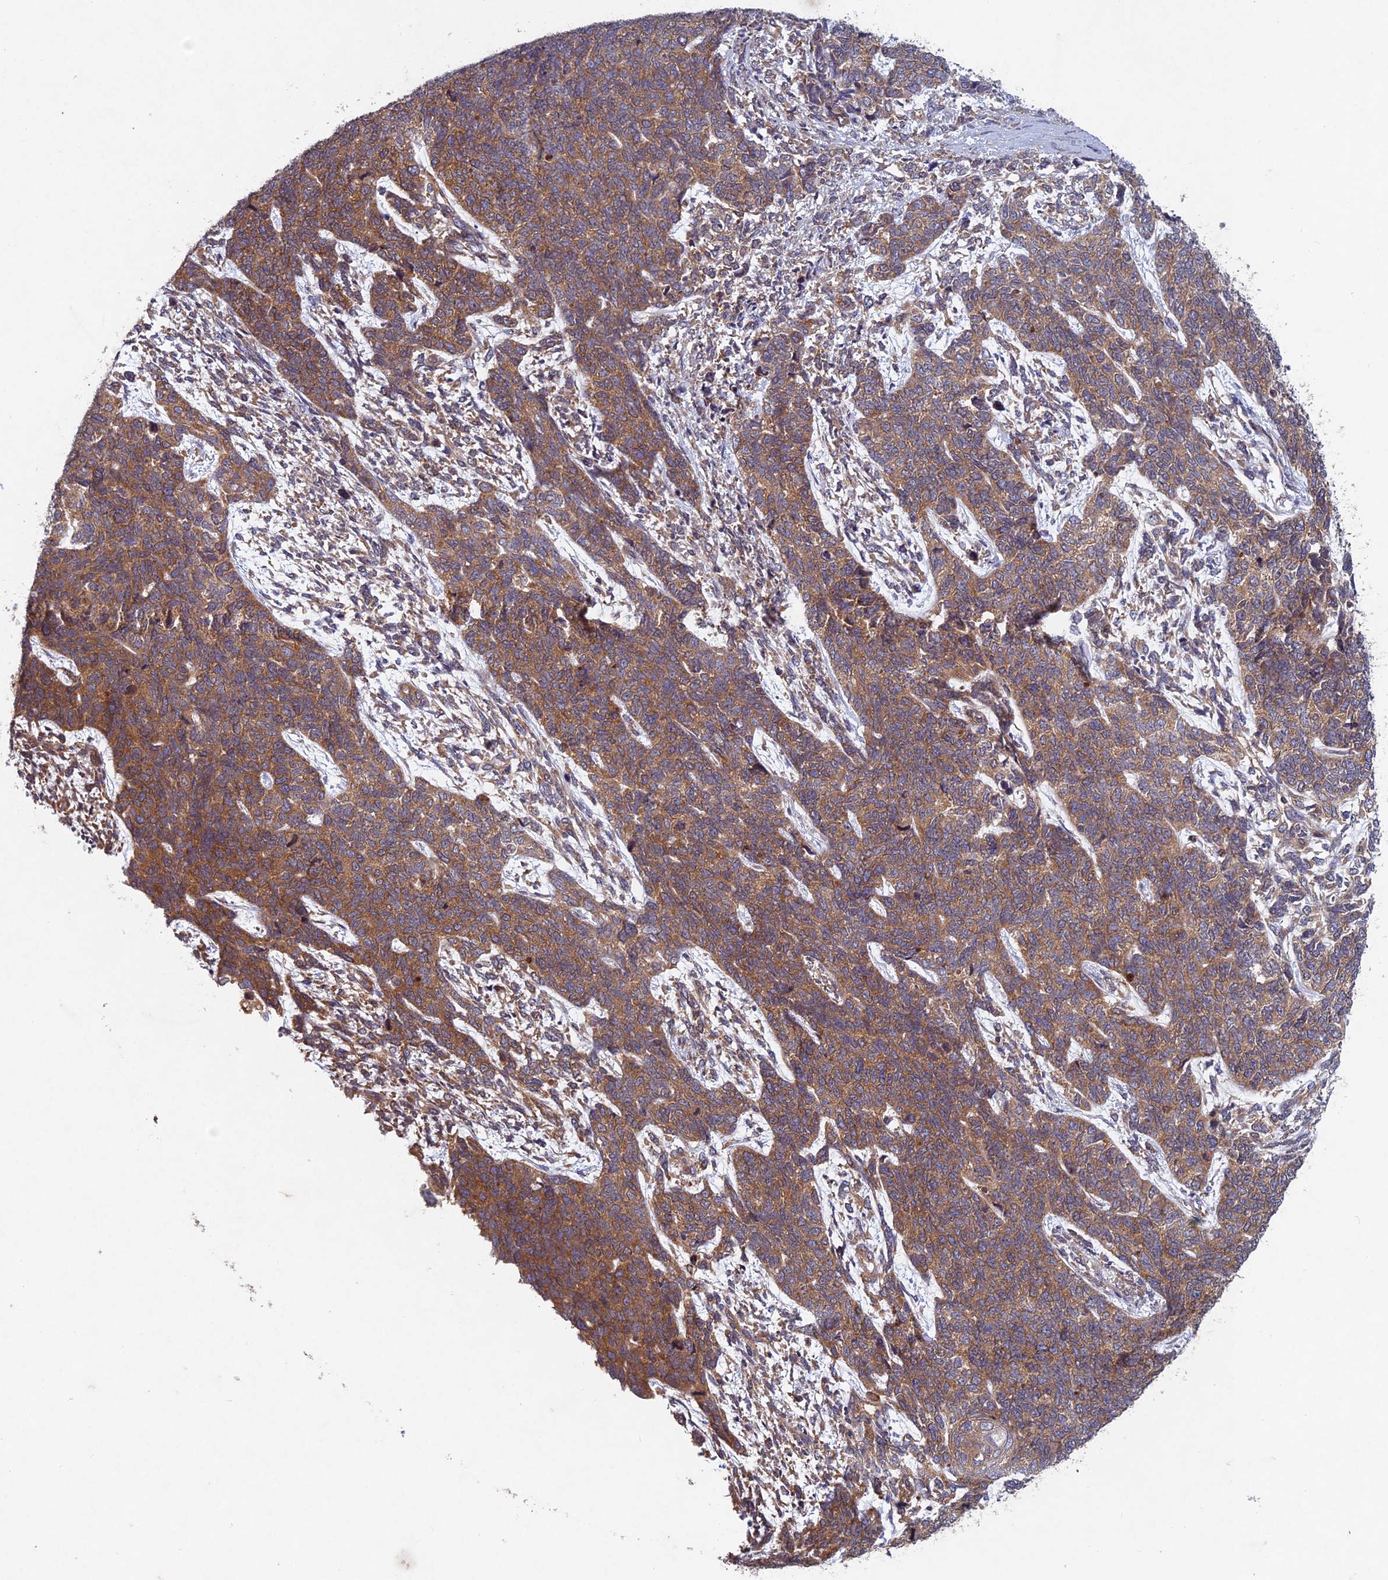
{"staining": {"intensity": "moderate", "quantity": ">75%", "location": "cytoplasmic/membranous"}, "tissue": "cervical cancer", "cell_type": "Tumor cells", "image_type": "cancer", "snomed": [{"axis": "morphology", "description": "Squamous cell carcinoma, NOS"}, {"axis": "topography", "description": "Cervix"}], "caption": "Human cervical cancer (squamous cell carcinoma) stained with a protein marker reveals moderate staining in tumor cells.", "gene": "NCAPG", "patient": {"sex": "female", "age": 63}}